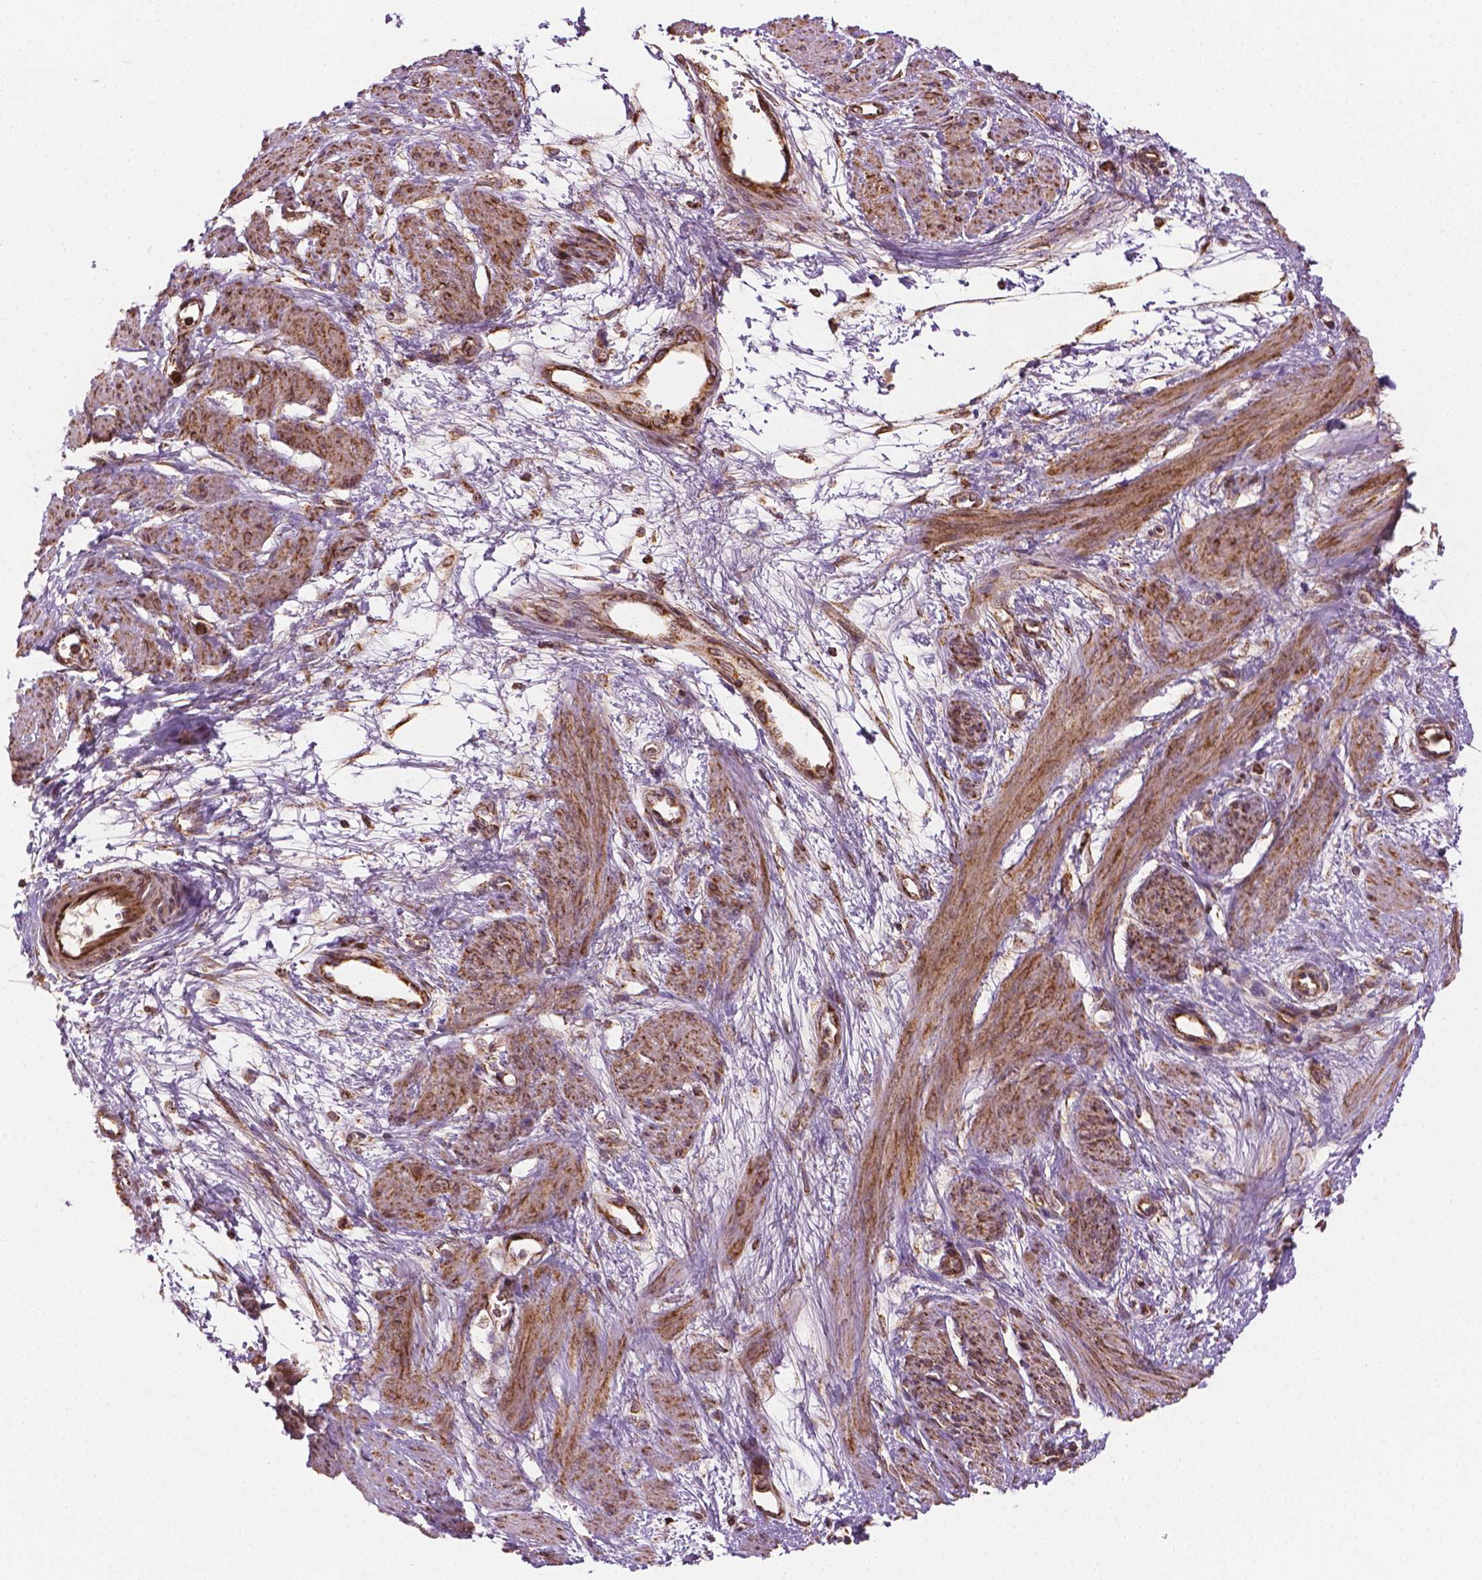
{"staining": {"intensity": "moderate", "quantity": ">75%", "location": "cytoplasmic/membranous"}, "tissue": "smooth muscle", "cell_type": "Smooth muscle cells", "image_type": "normal", "snomed": [{"axis": "morphology", "description": "Normal tissue, NOS"}, {"axis": "topography", "description": "Smooth muscle"}, {"axis": "topography", "description": "Uterus"}], "caption": "This histopathology image shows unremarkable smooth muscle stained with immunohistochemistry to label a protein in brown. The cytoplasmic/membranous of smooth muscle cells show moderate positivity for the protein. Nuclei are counter-stained blue.", "gene": "HS3ST3A1", "patient": {"sex": "female", "age": 39}}